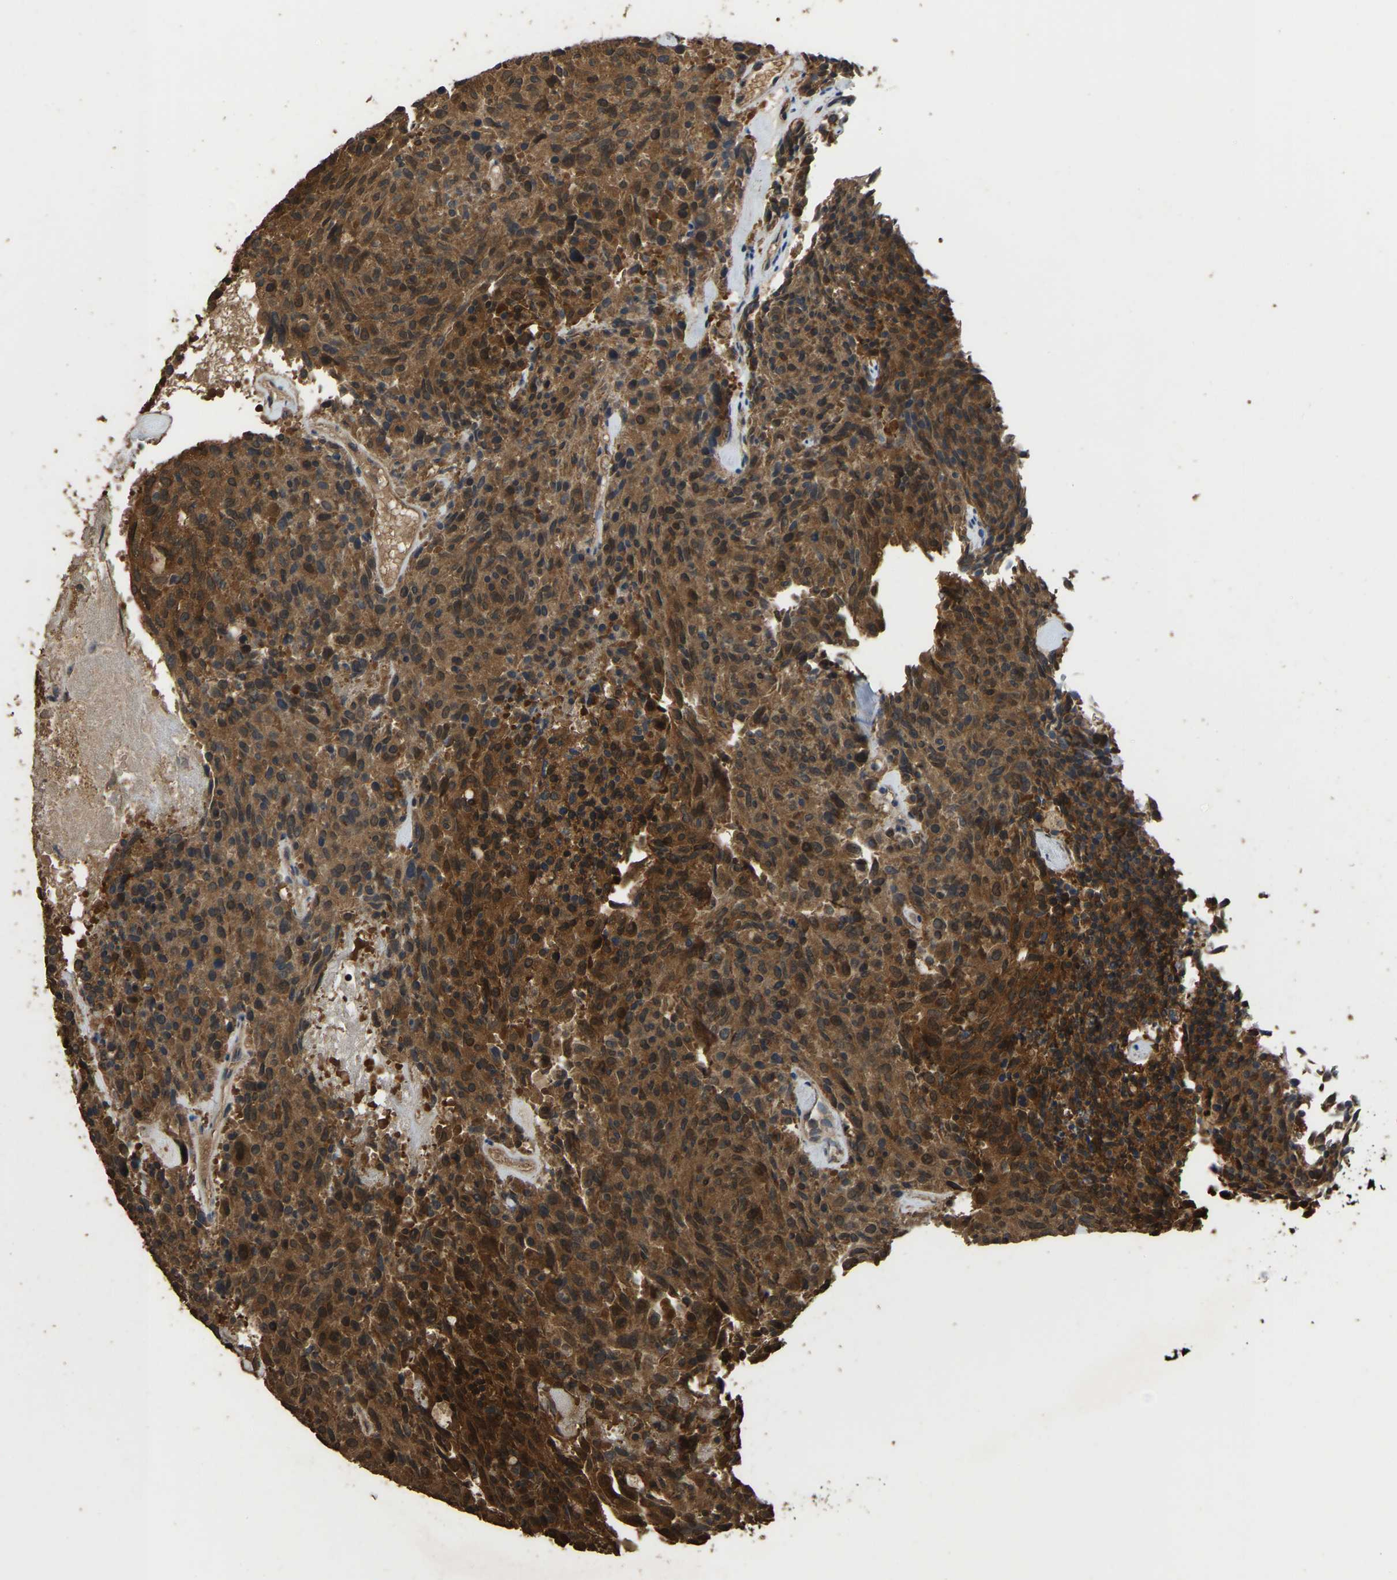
{"staining": {"intensity": "strong", "quantity": ">75%", "location": "cytoplasmic/membranous"}, "tissue": "carcinoid", "cell_type": "Tumor cells", "image_type": "cancer", "snomed": [{"axis": "morphology", "description": "Carcinoid, malignant, NOS"}, {"axis": "topography", "description": "Pancreas"}], "caption": "Protein staining shows strong cytoplasmic/membranous expression in approximately >75% of tumor cells in malignant carcinoid.", "gene": "FHIT", "patient": {"sex": "female", "age": 54}}